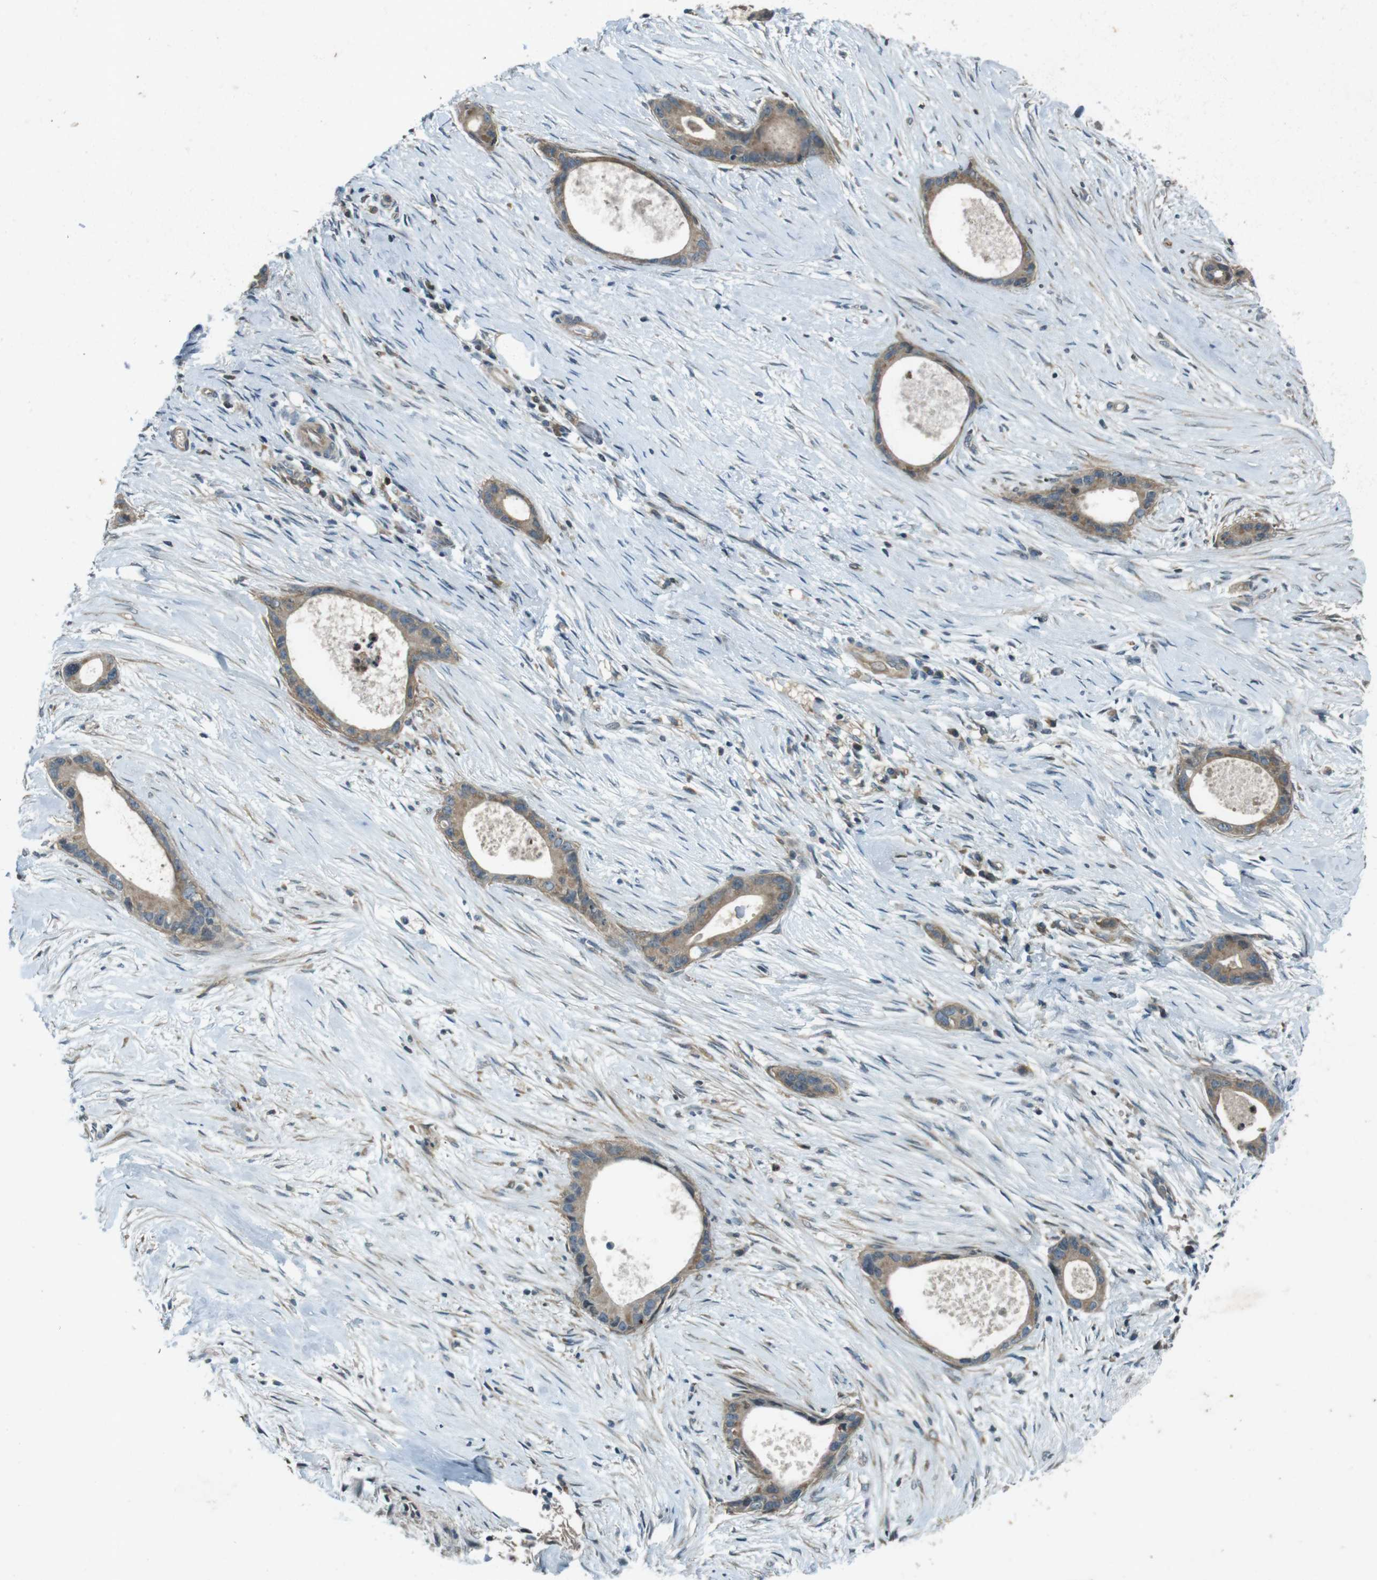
{"staining": {"intensity": "moderate", "quantity": ">75%", "location": "cytoplasmic/membranous"}, "tissue": "liver cancer", "cell_type": "Tumor cells", "image_type": "cancer", "snomed": [{"axis": "morphology", "description": "Cholangiocarcinoma"}, {"axis": "topography", "description": "Liver"}], "caption": "A micrograph of human liver cancer (cholangiocarcinoma) stained for a protein reveals moderate cytoplasmic/membranous brown staining in tumor cells.", "gene": "ZYX", "patient": {"sex": "female", "age": 55}}